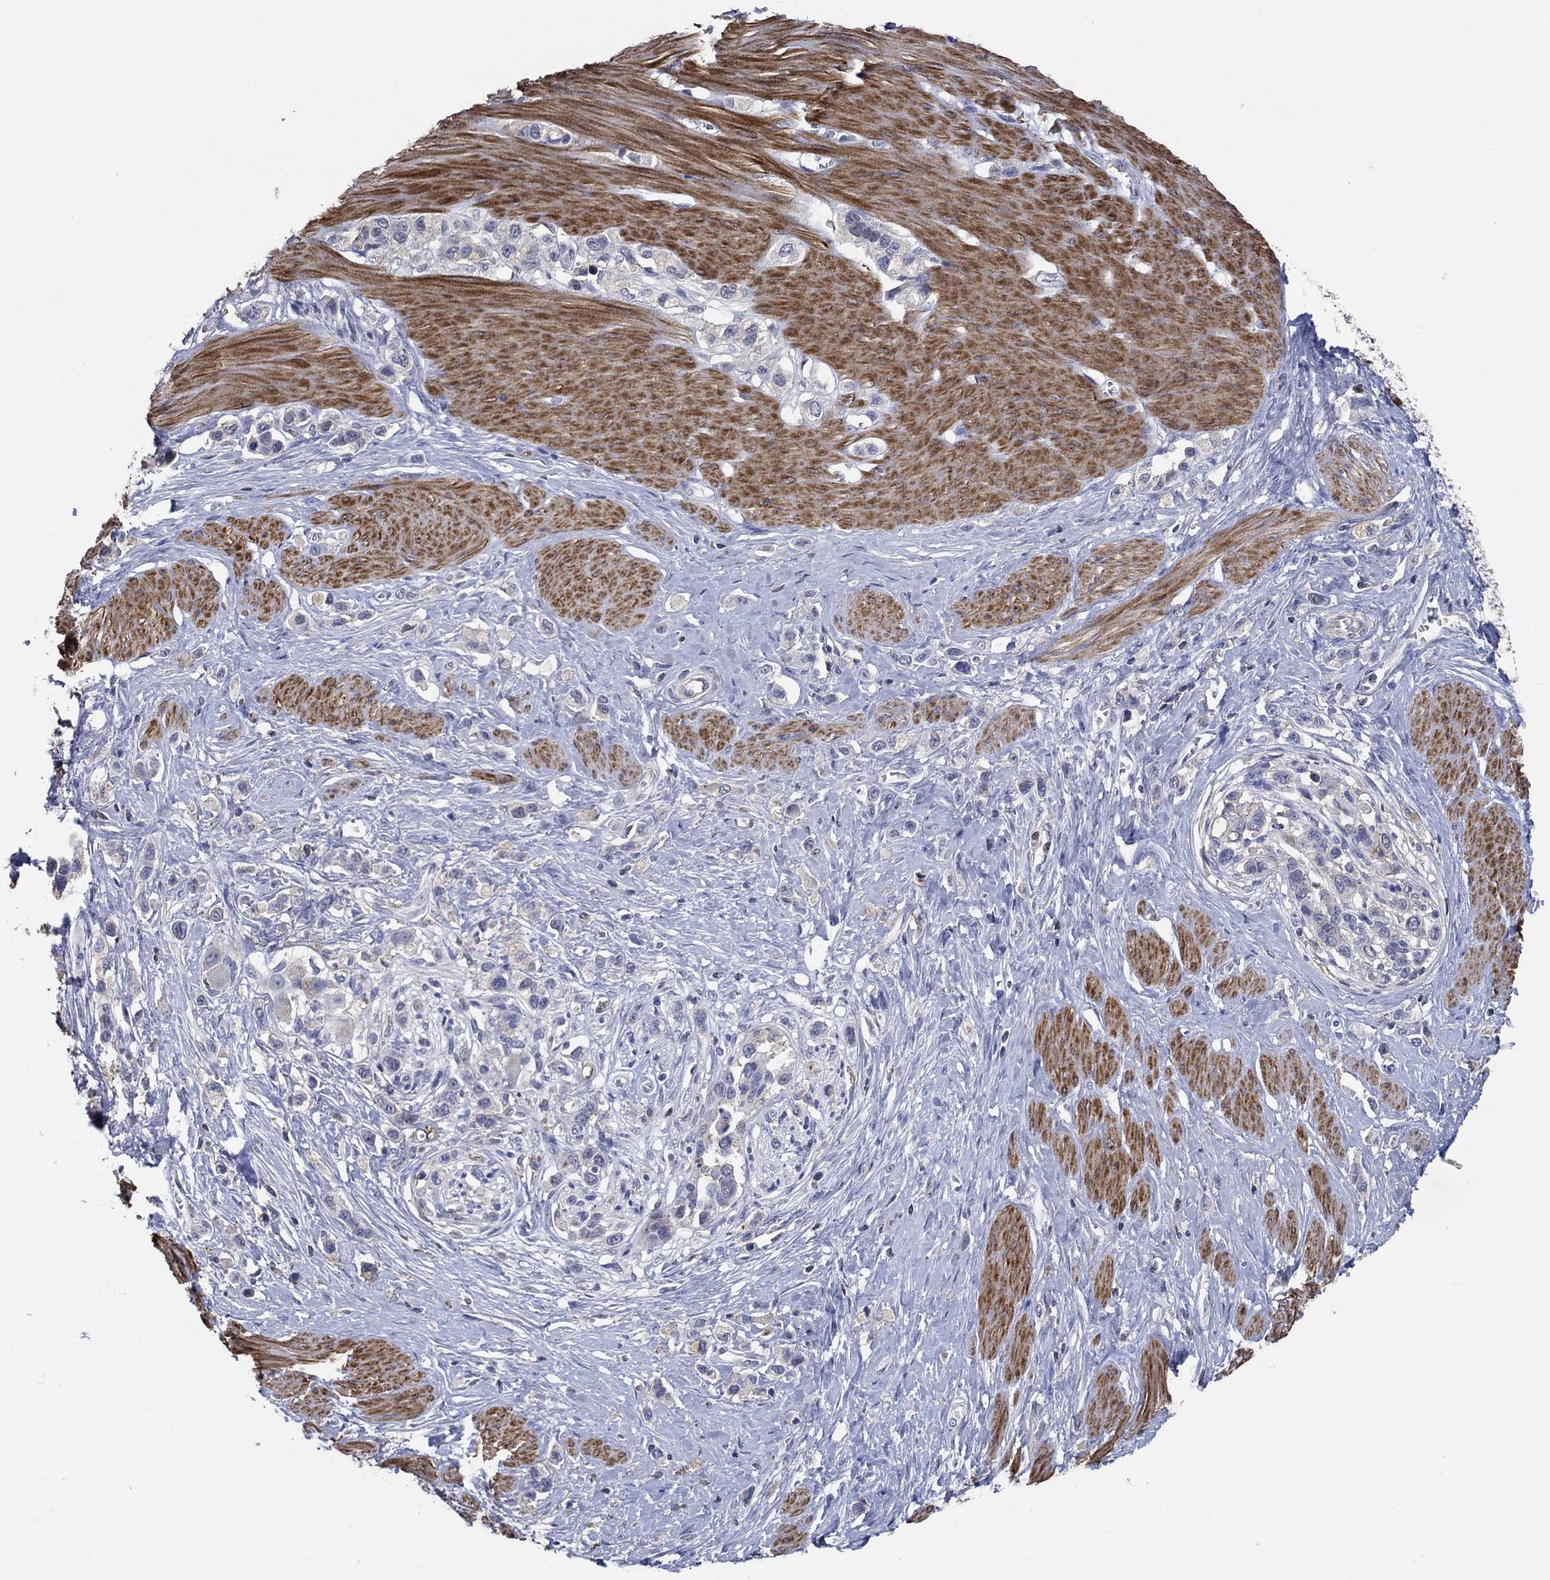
{"staining": {"intensity": "negative", "quantity": "none", "location": "none"}, "tissue": "stomach cancer", "cell_type": "Tumor cells", "image_type": "cancer", "snomed": [{"axis": "morphology", "description": "Normal tissue, NOS"}, {"axis": "morphology", "description": "Adenocarcinoma, NOS"}, {"axis": "morphology", "description": "Adenocarcinoma, High grade"}, {"axis": "topography", "description": "Stomach, upper"}, {"axis": "topography", "description": "Stomach"}], "caption": "This is an immunohistochemistry micrograph of human high-grade adenocarcinoma (stomach). There is no positivity in tumor cells.", "gene": "TNFAIP8L3", "patient": {"sex": "female", "age": 65}}